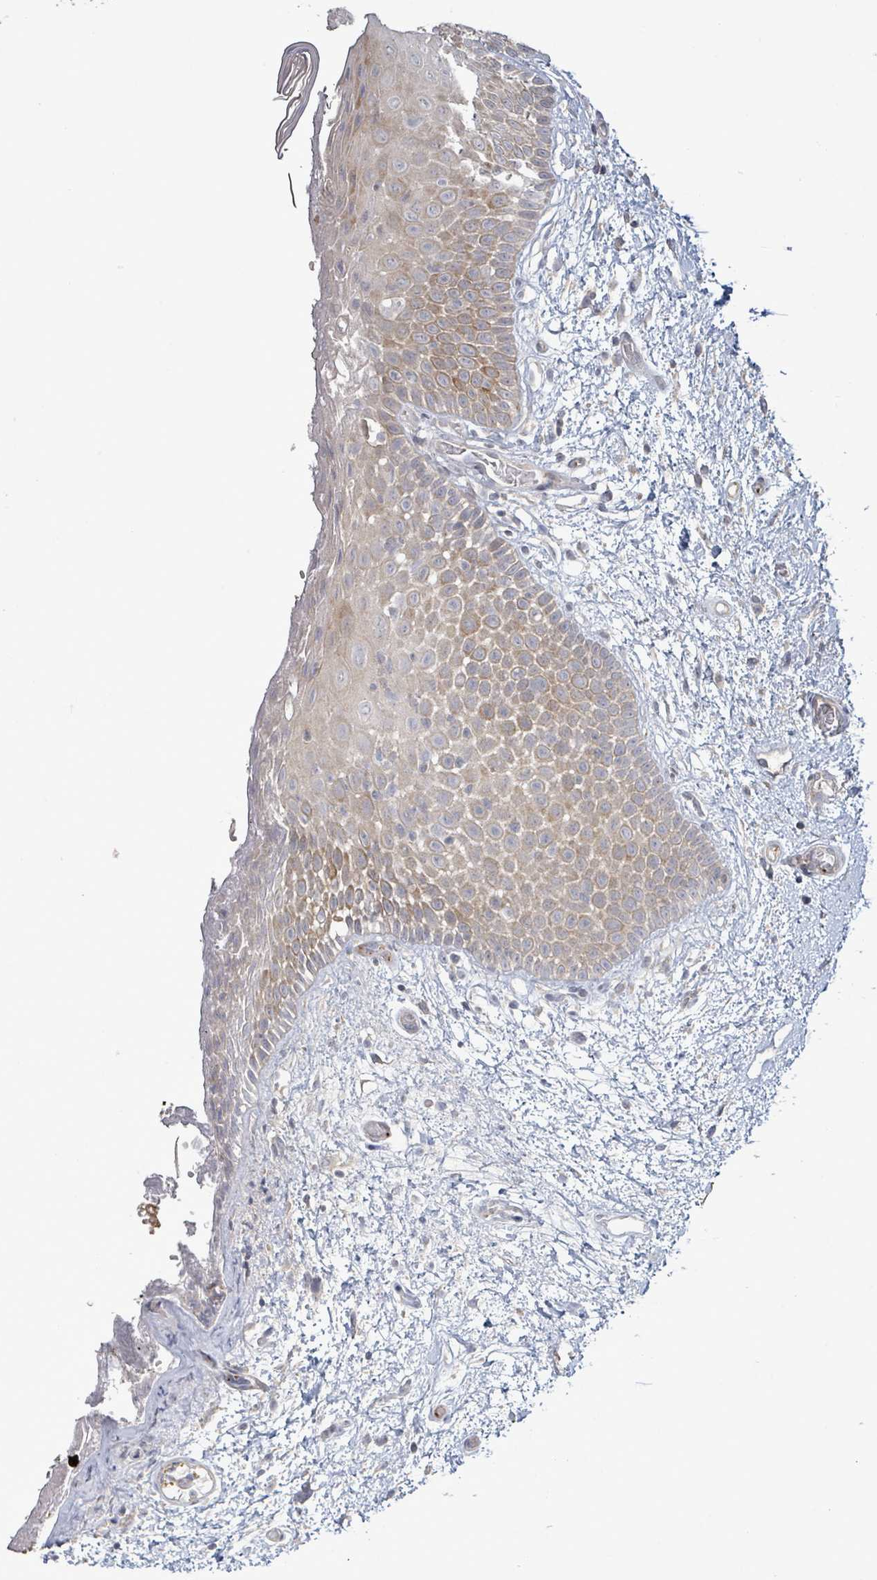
{"staining": {"intensity": "weak", "quantity": "25%-75%", "location": "cytoplasmic/membranous"}, "tissue": "oral mucosa", "cell_type": "Squamous epithelial cells", "image_type": "normal", "snomed": [{"axis": "morphology", "description": "Normal tissue, NOS"}, {"axis": "morphology", "description": "Squamous cell carcinoma, NOS"}, {"axis": "topography", "description": "Oral tissue"}, {"axis": "topography", "description": "Tounge, NOS"}, {"axis": "topography", "description": "Head-Neck"}], "caption": "Weak cytoplasmic/membranous protein staining is present in about 25%-75% of squamous epithelial cells in oral mucosa.", "gene": "LILRA4", "patient": {"sex": "male", "age": 76}}